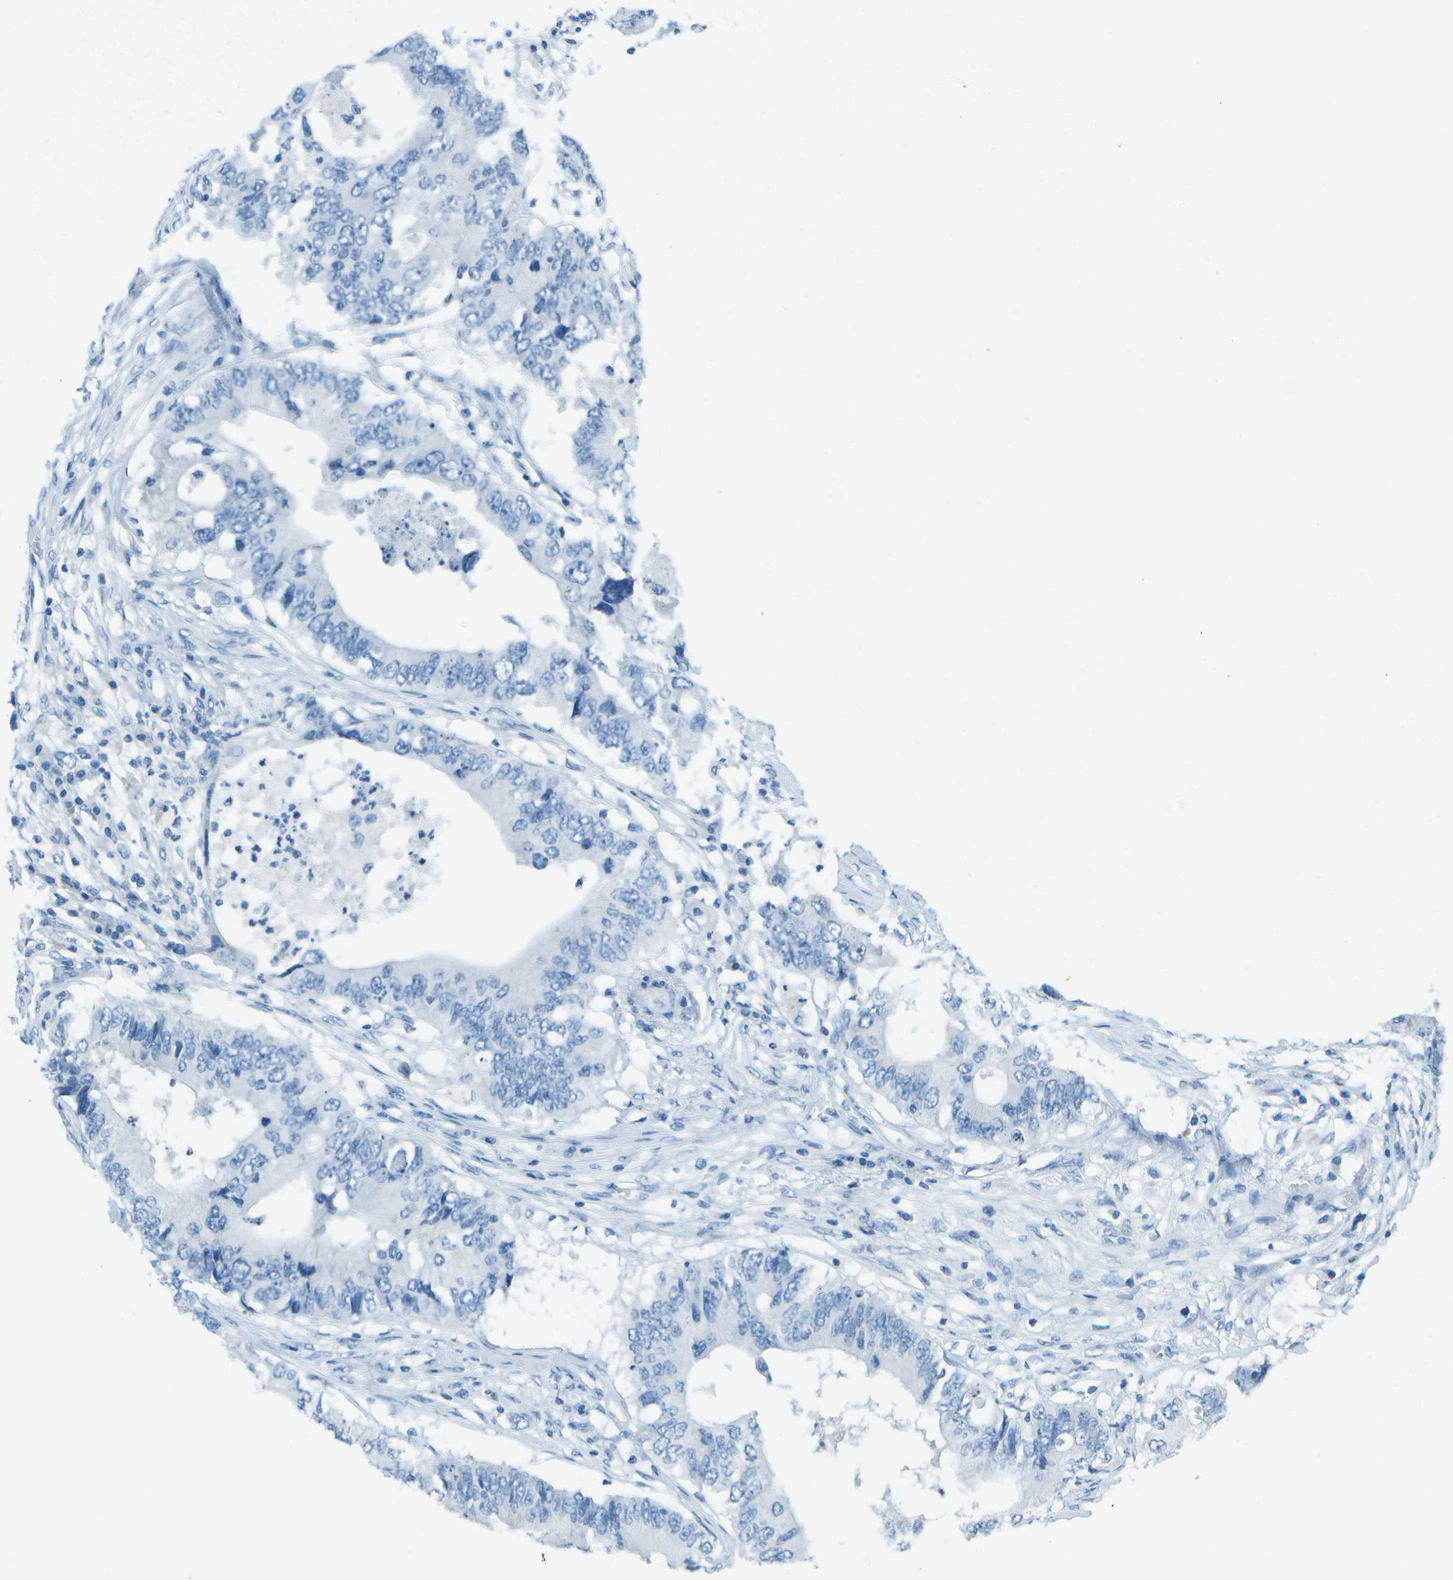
{"staining": {"intensity": "negative", "quantity": "none", "location": "none"}, "tissue": "colorectal cancer", "cell_type": "Tumor cells", "image_type": "cancer", "snomed": [{"axis": "morphology", "description": "Adenocarcinoma, NOS"}, {"axis": "topography", "description": "Colon"}], "caption": "Colorectal adenocarcinoma stained for a protein using immunohistochemistry displays no expression tumor cells.", "gene": "FGF1", "patient": {"sex": "male", "age": 71}}